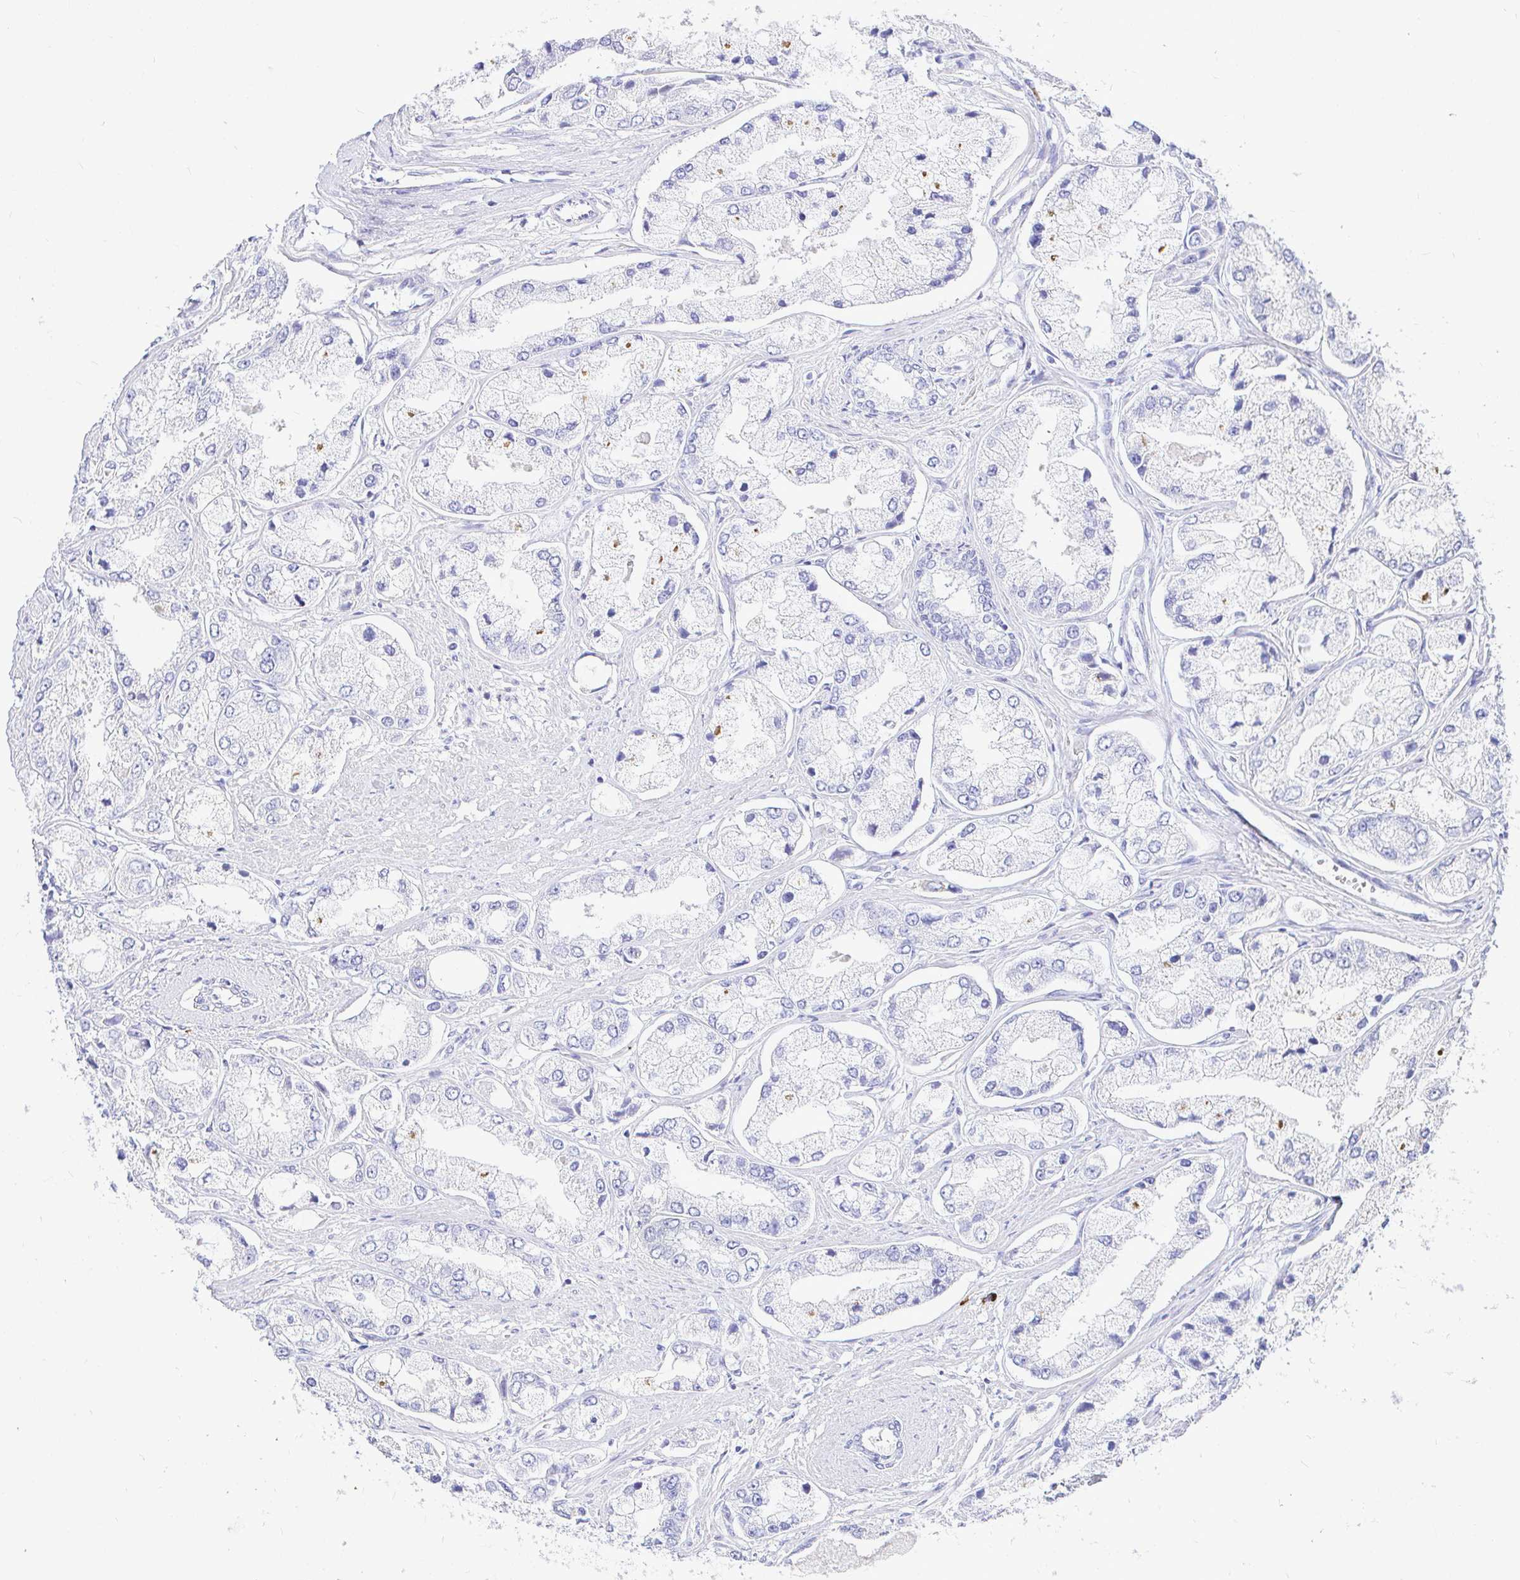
{"staining": {"intensity": "negative", "quantity": "none", "location": "none"}, "tissue": "prostate cancer", "cell_type": "Tumor cells", "image_type": "cancer", "snomed": [{"axis": "morphology", "description": "Adenocarcinoma, Low grade"}, {"axis": "topography", "description": "Prostate"}], "caption": "IHC image of human prostate adenocarcinoma (low-grade) stained for a protein (brown), which demonstrates no staining in tumor cells.", "gene": "CCDC62", "patient": {"sex": "male", "age": 69}}